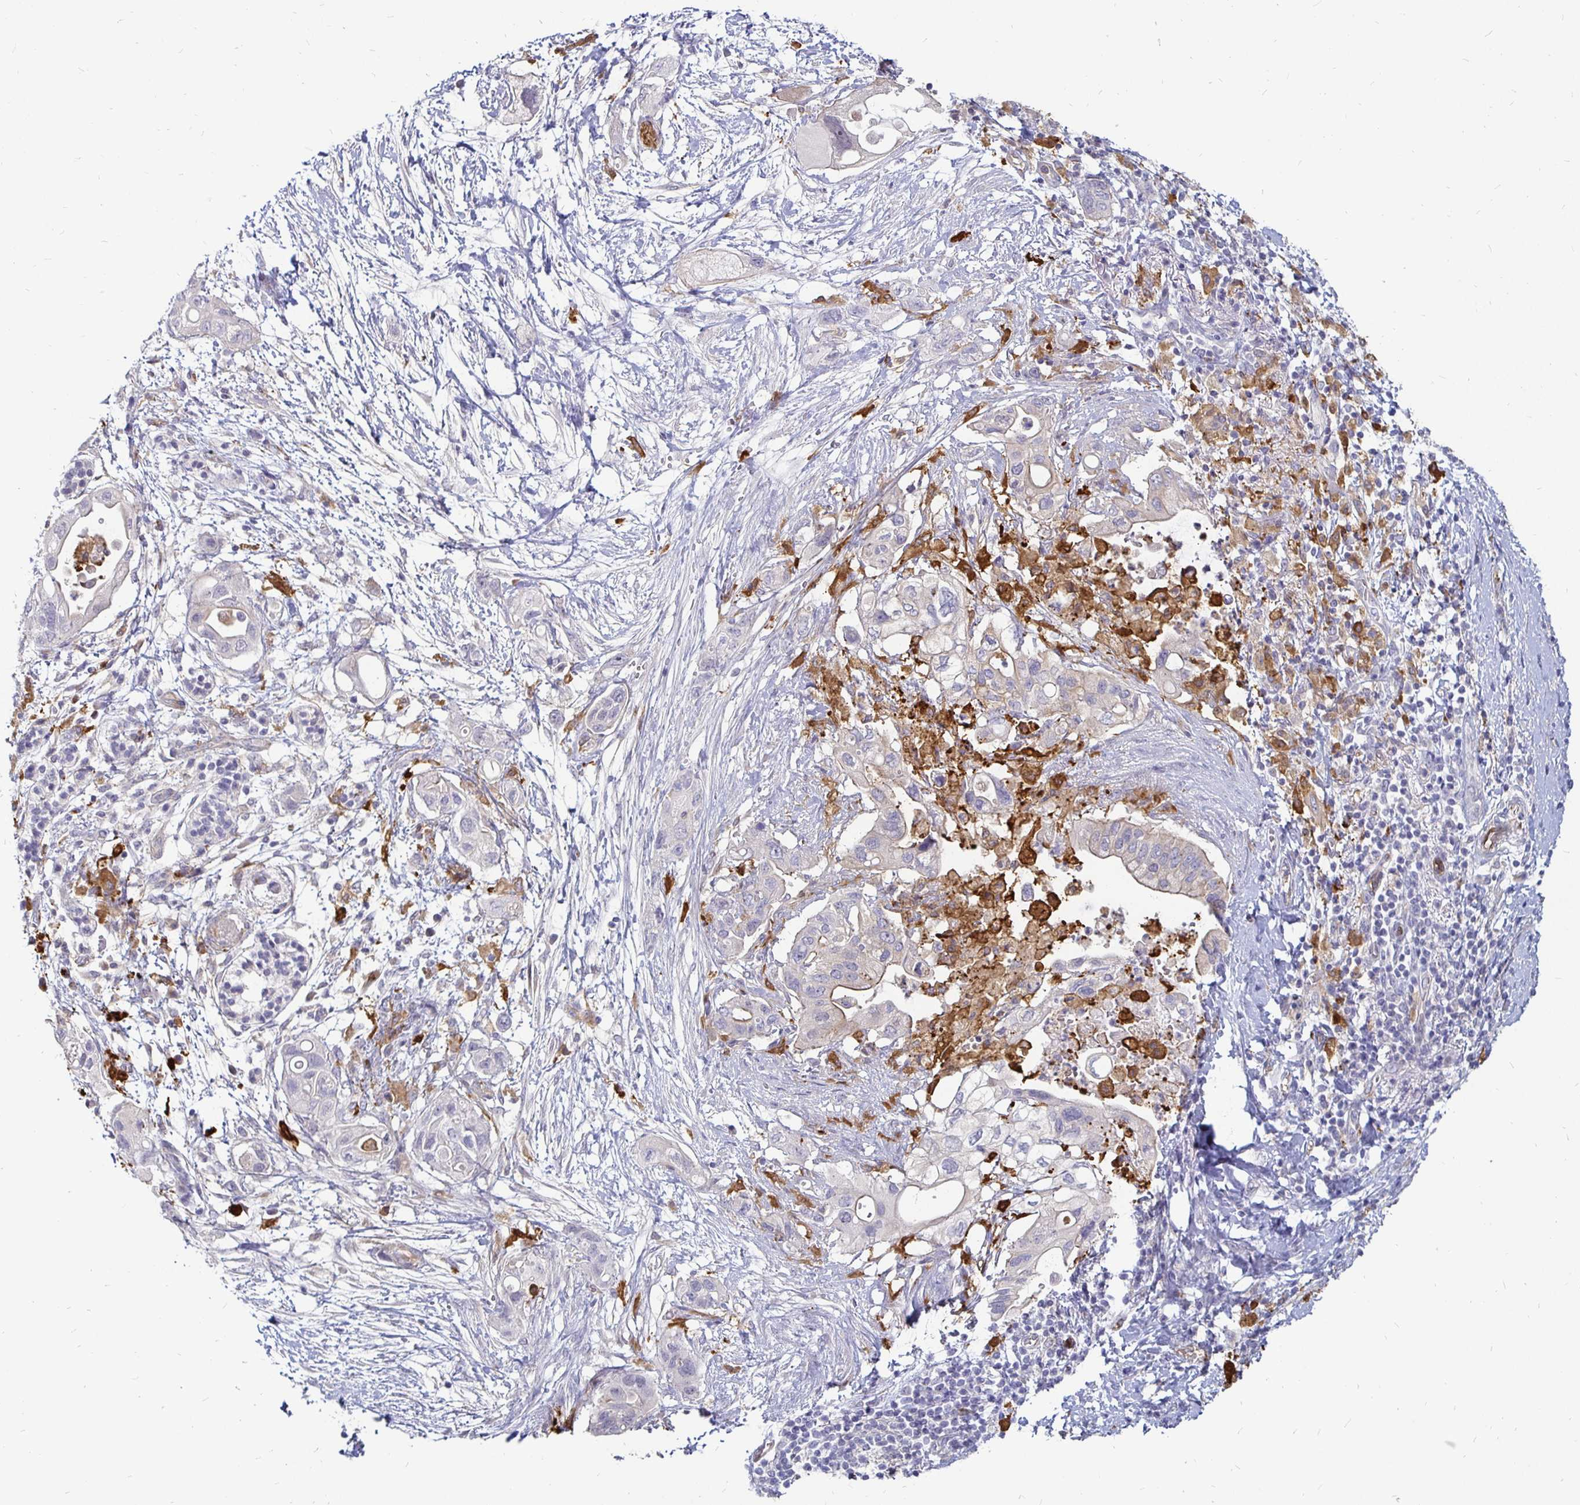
{"staining": {"intensity": "weak", "quantity": "<25%", "location": "cytoplasmic/membranous"}, "tissue": "pancreatic cancer", "cell_type": "Tumor cells", "image_type": "cancer", "snomed": [{"axis": "morphology", "description": "Adenocarcinoma, NOS"}, {"axis": "topography", "description": "Pancreas"}], "caption": "Histopathology image shows no significant protein expression in tumor cells of pancreatic cancer (adenocarcinoma). Brightfield microscopy of IHC stained with DAB (brown) and hematoxylin (blue), captured at high magnification.", "gene": "CCDC85A", "patient": {"sex": "female", "age": 72}}